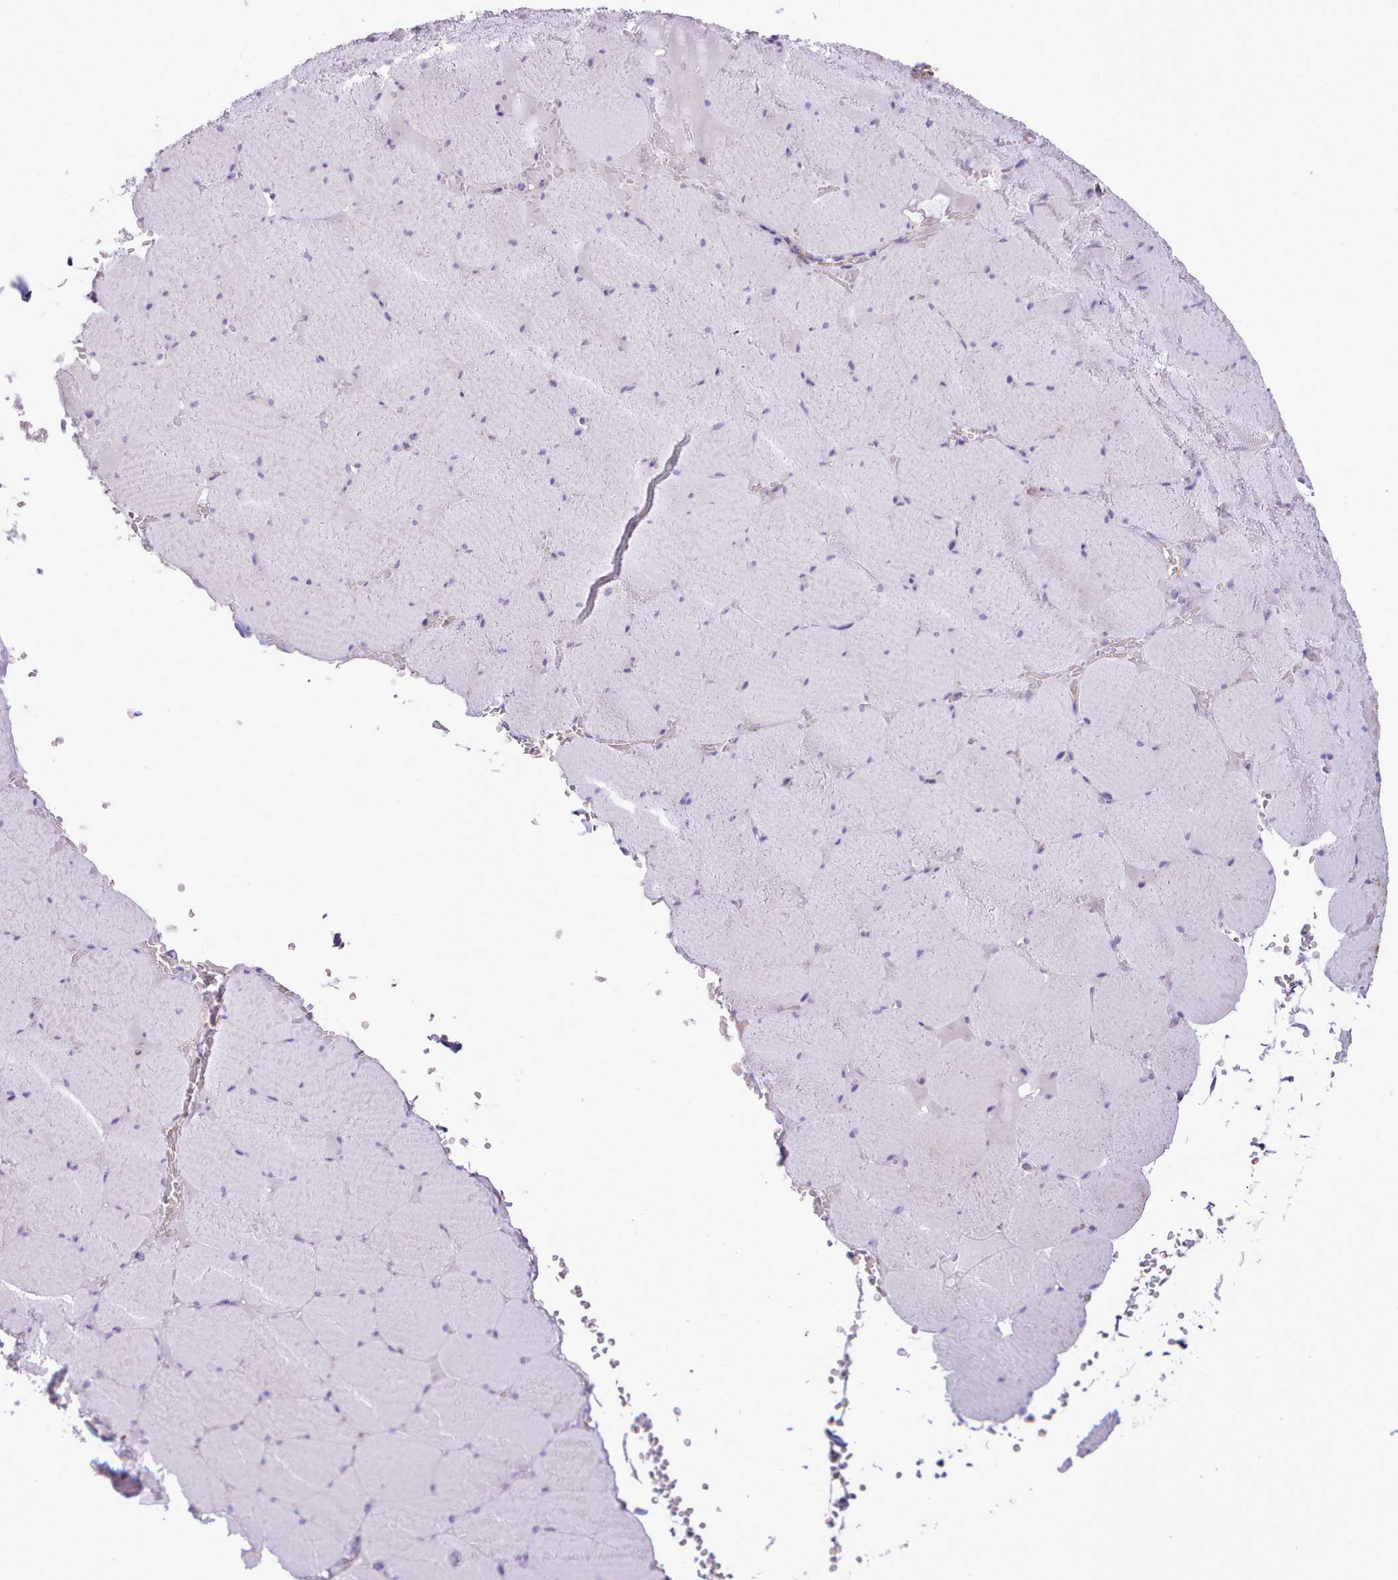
{"staining": {"intensity": "negative", "quantity": "none", "location": "none"}, "tissue": "skeletal muscle", "cell_type": "Myocytes", "image_type": "normal", "snomed": [{"axis": "morphology", "description": "Normal tissue, NOS"}, {"axis": "topography", "description": "Skeletal muscle"}, {"axis": "topography", "description": "Head-Neck"}], "caption": "The IHC histopathology image has no significant positivity in myocytes of skeletal muscle.", "gene": "CYP2A13", "patient": {"sex": "male", "age": 66}}